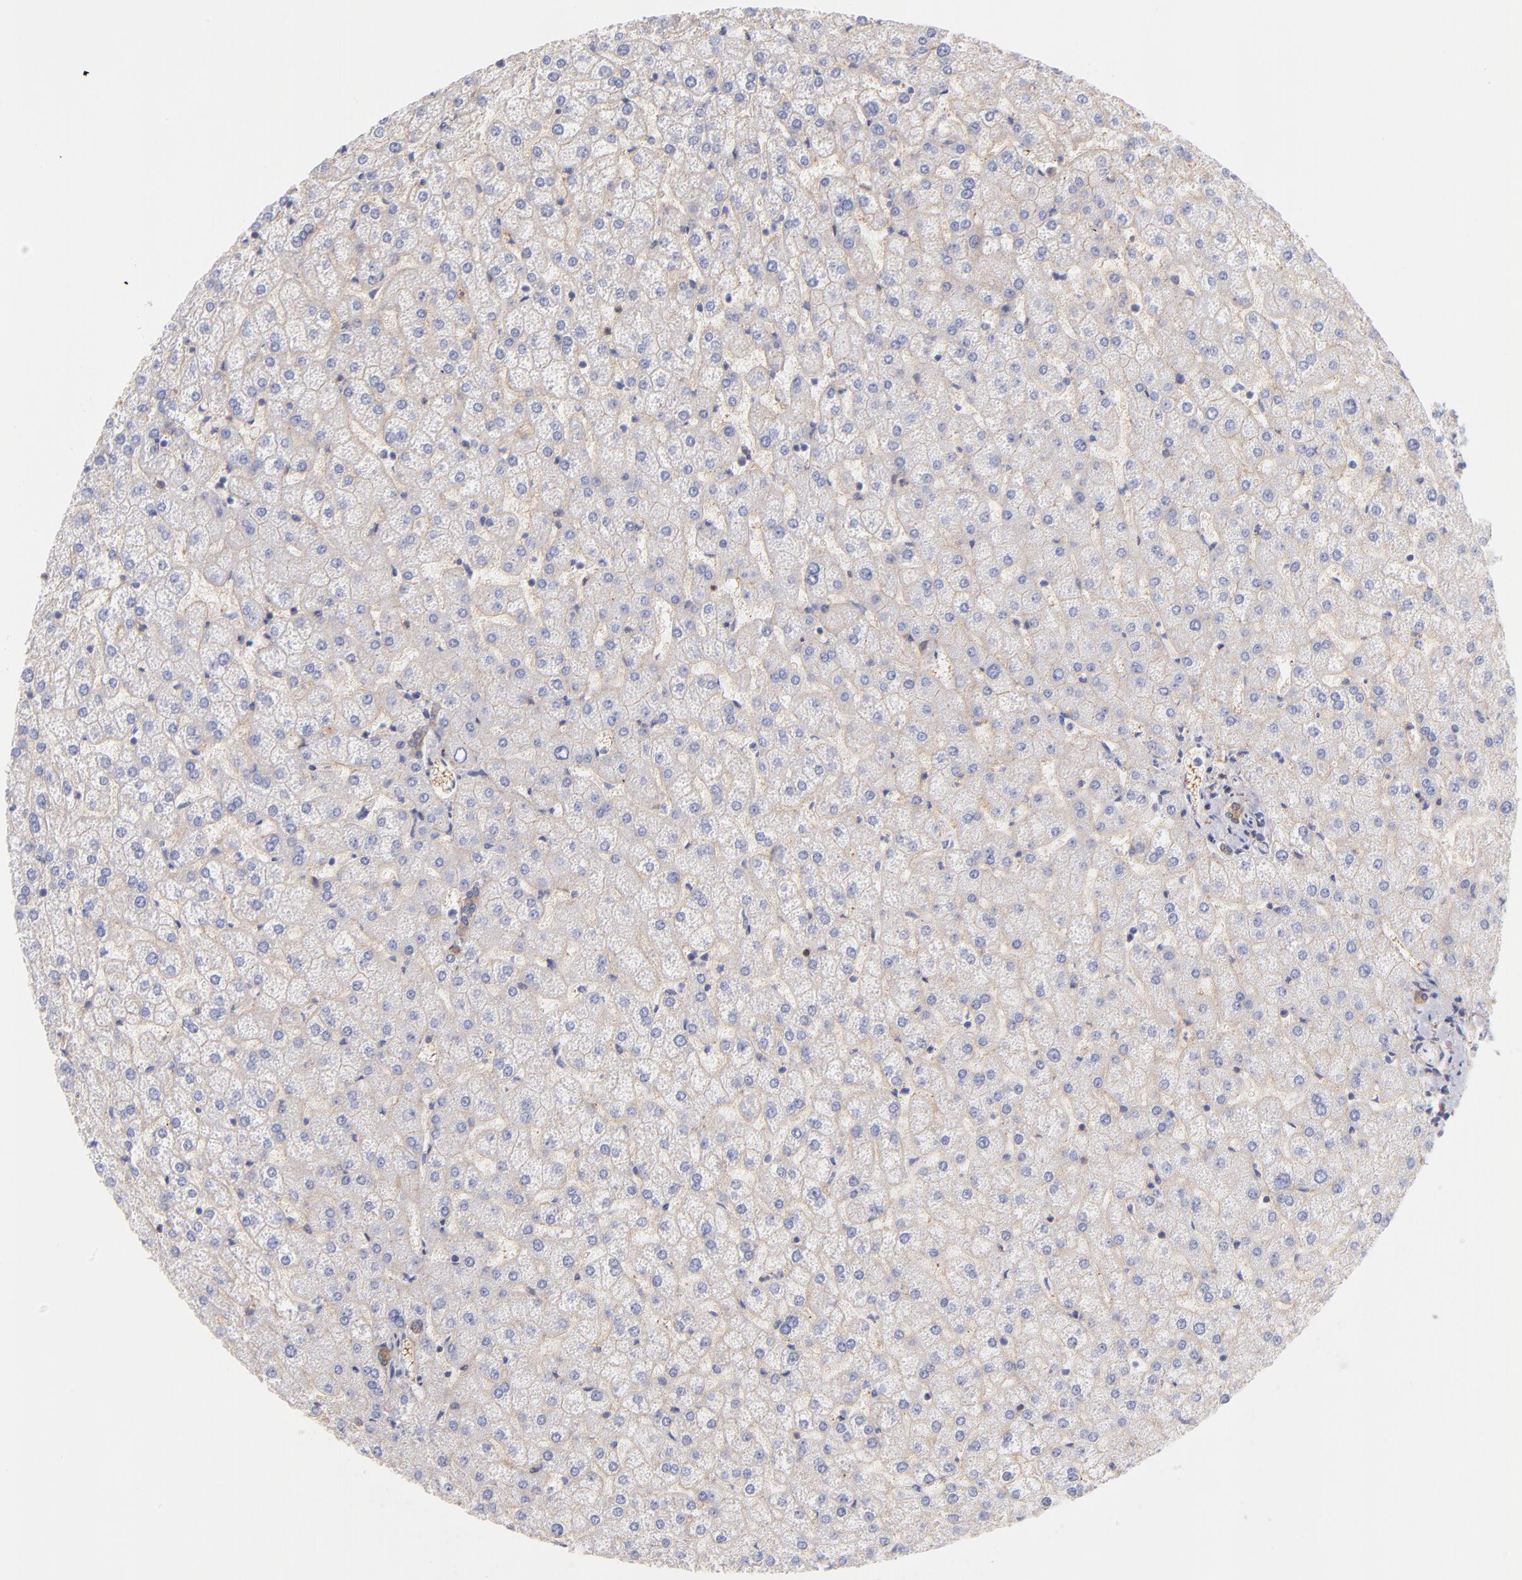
{"staining": {"intensity": "moderate", "quantity": ">75%", "location": "cytoplasmic/membranous"}, "tissue": "liver", "cell_type": "Cholangiocytes", "image_type": "normal", "snomed": [{"axis": "morphology", "description": "Normal tissue, NOS"}, {"axis": "topography", "description": "Liver"}], "caption": "Benign liver was stained to show a protein in brown. There is medium levels of moderate cytoplasmic/membranous positivity in about >75% of cholangiocytes. Using DAB (3,3'-diaminobenzidine) (brown) and hematoxylin (blue) stains, captured at high magnification using brightfield microscopy.", "gene": "PRKCA", "patient": {"sex": "female", "age": 32}}